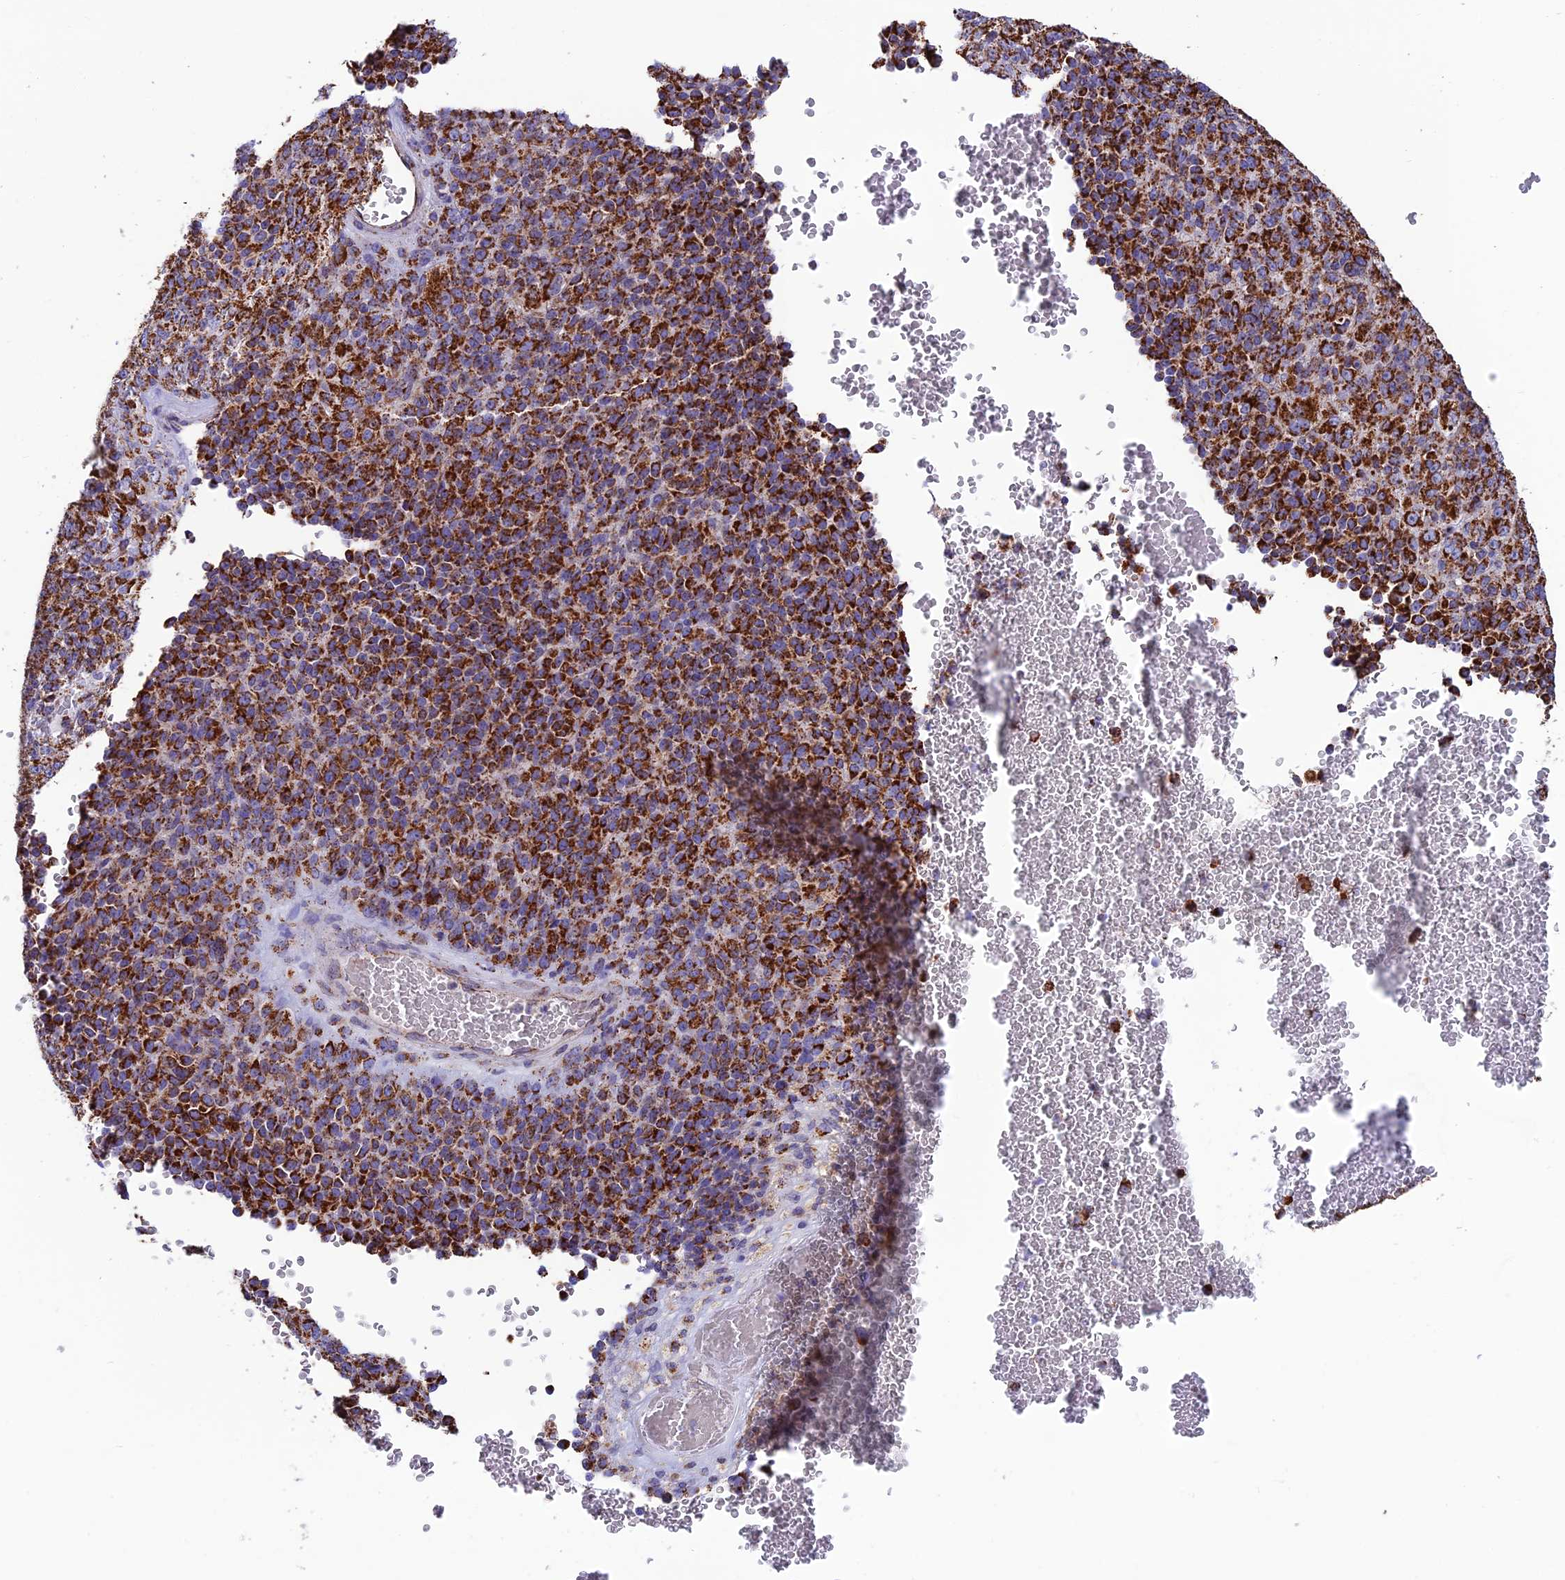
{"staining": {"intensity": "strong", "quantity": ">75%", "location": "cytoplasmic/membranous"}, "tissue": "melanoma", "cell_type": "Tumor cells", "image_type": "cancer", "snomed": [{"axis": "morphology", "description": "Malignant melanoma, Metastatic site"}, {"axis": "topography", "description": "Brain"}], "caption": "Melanoma tissue exhibits strong cytoplasmic/membranous expression in approximately >75% of tumor cells, visualized by immunohistochemistry.", "gene": "CS", "patient": {"sex": "female", "age": 56}}